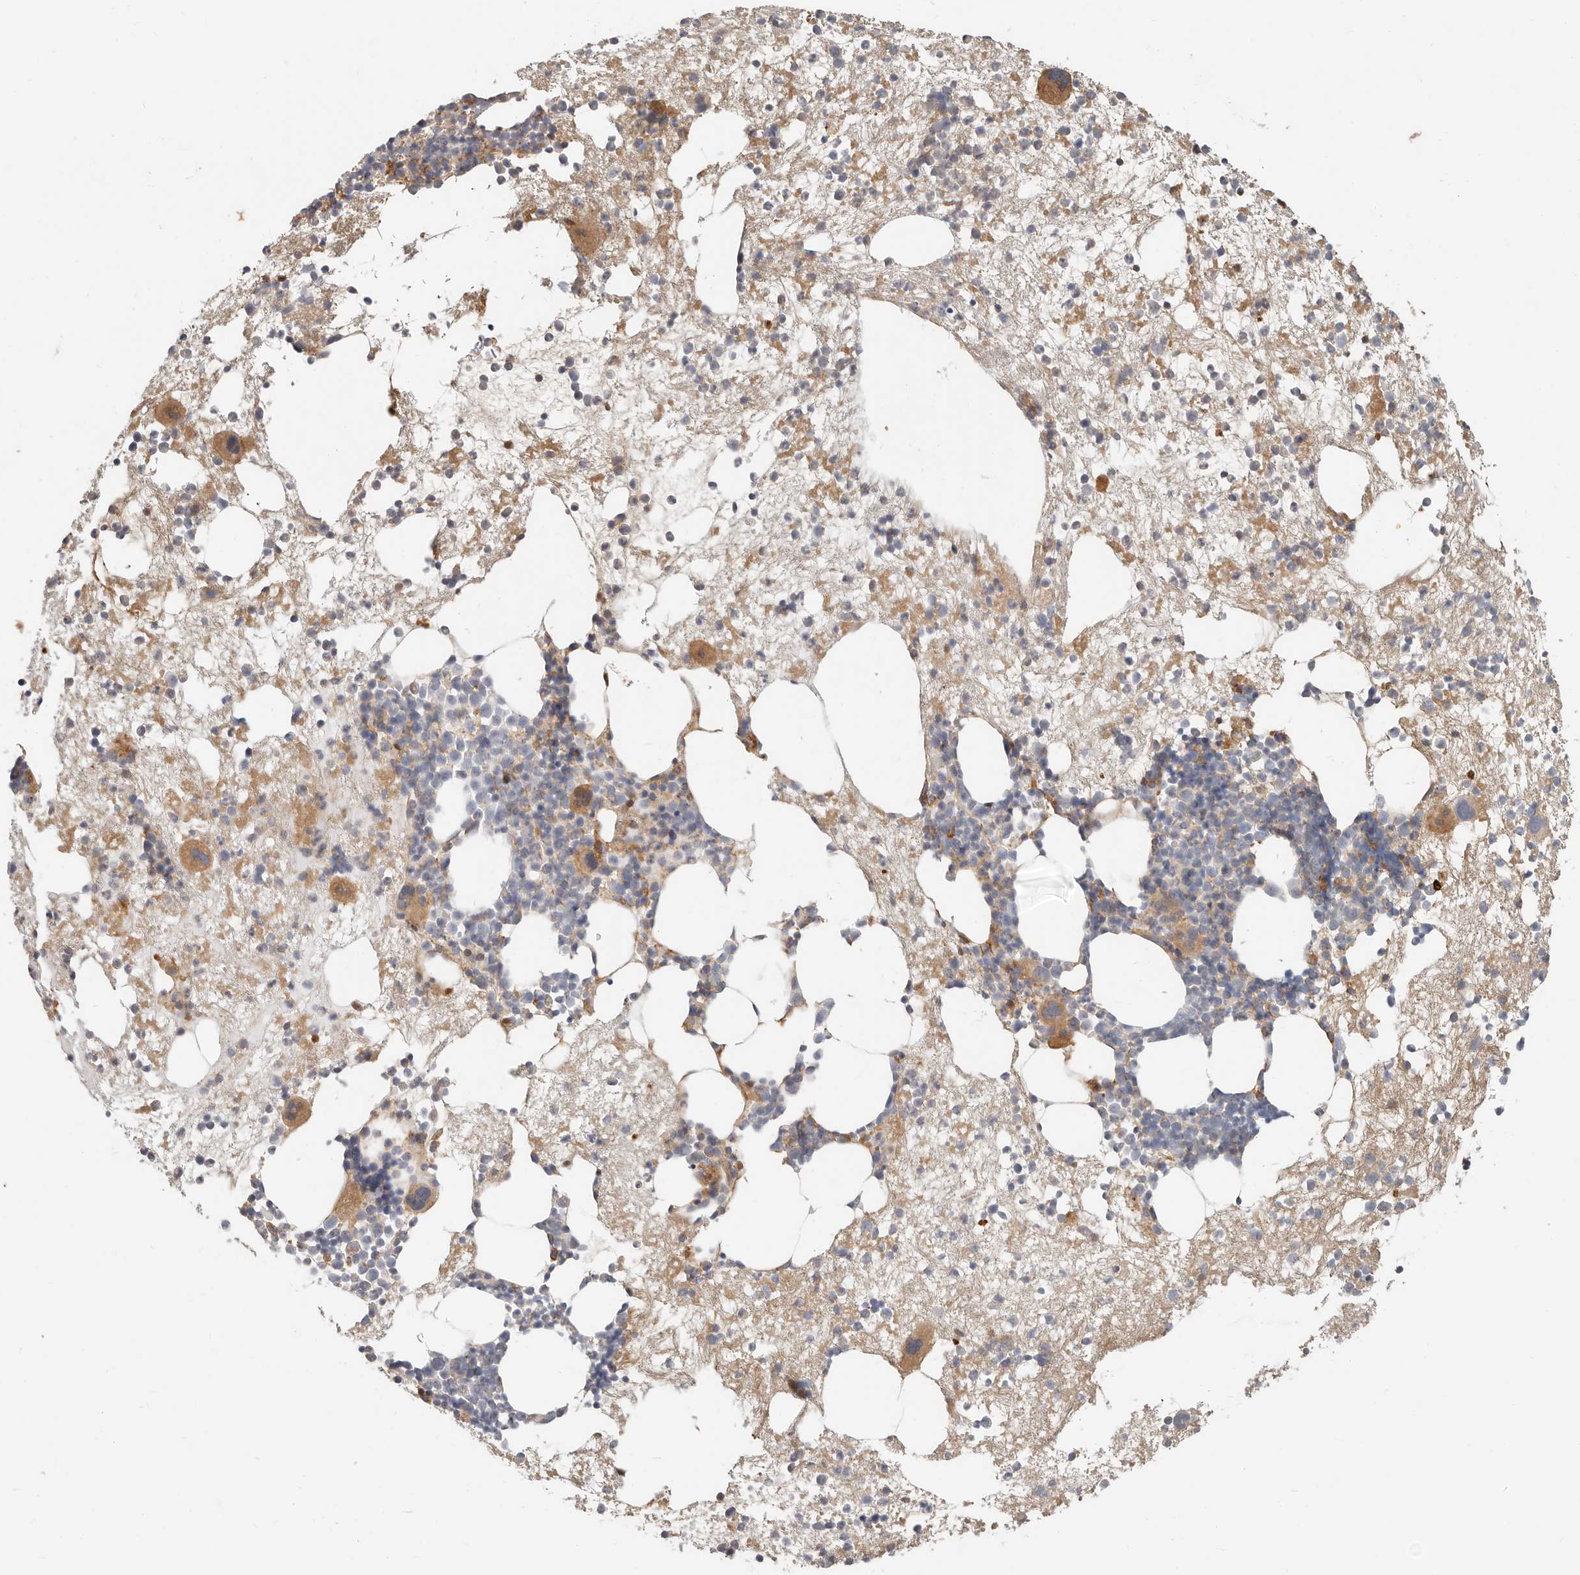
{"staining": {"intensity": "moderate", "quantity": "<25%", "location": "cytoplasmic/membranous"}, "tissue": "bone marrow", "cell_type": "Hematopoietic cells", "image_type": "normal", "snomed": [{"axis": "morphology", "description": "Normal tissue, NOS"}, {"axis": "topography", "description": "Bone marrow"}], "caption": "Protein analysis of benign bone marrow demonstrates moderate cytoplasmic/membranous expression in about <25% of hematopoietic cells.", "gene": "MTFR2", "patient": {"sex": "male", "age": 54}}